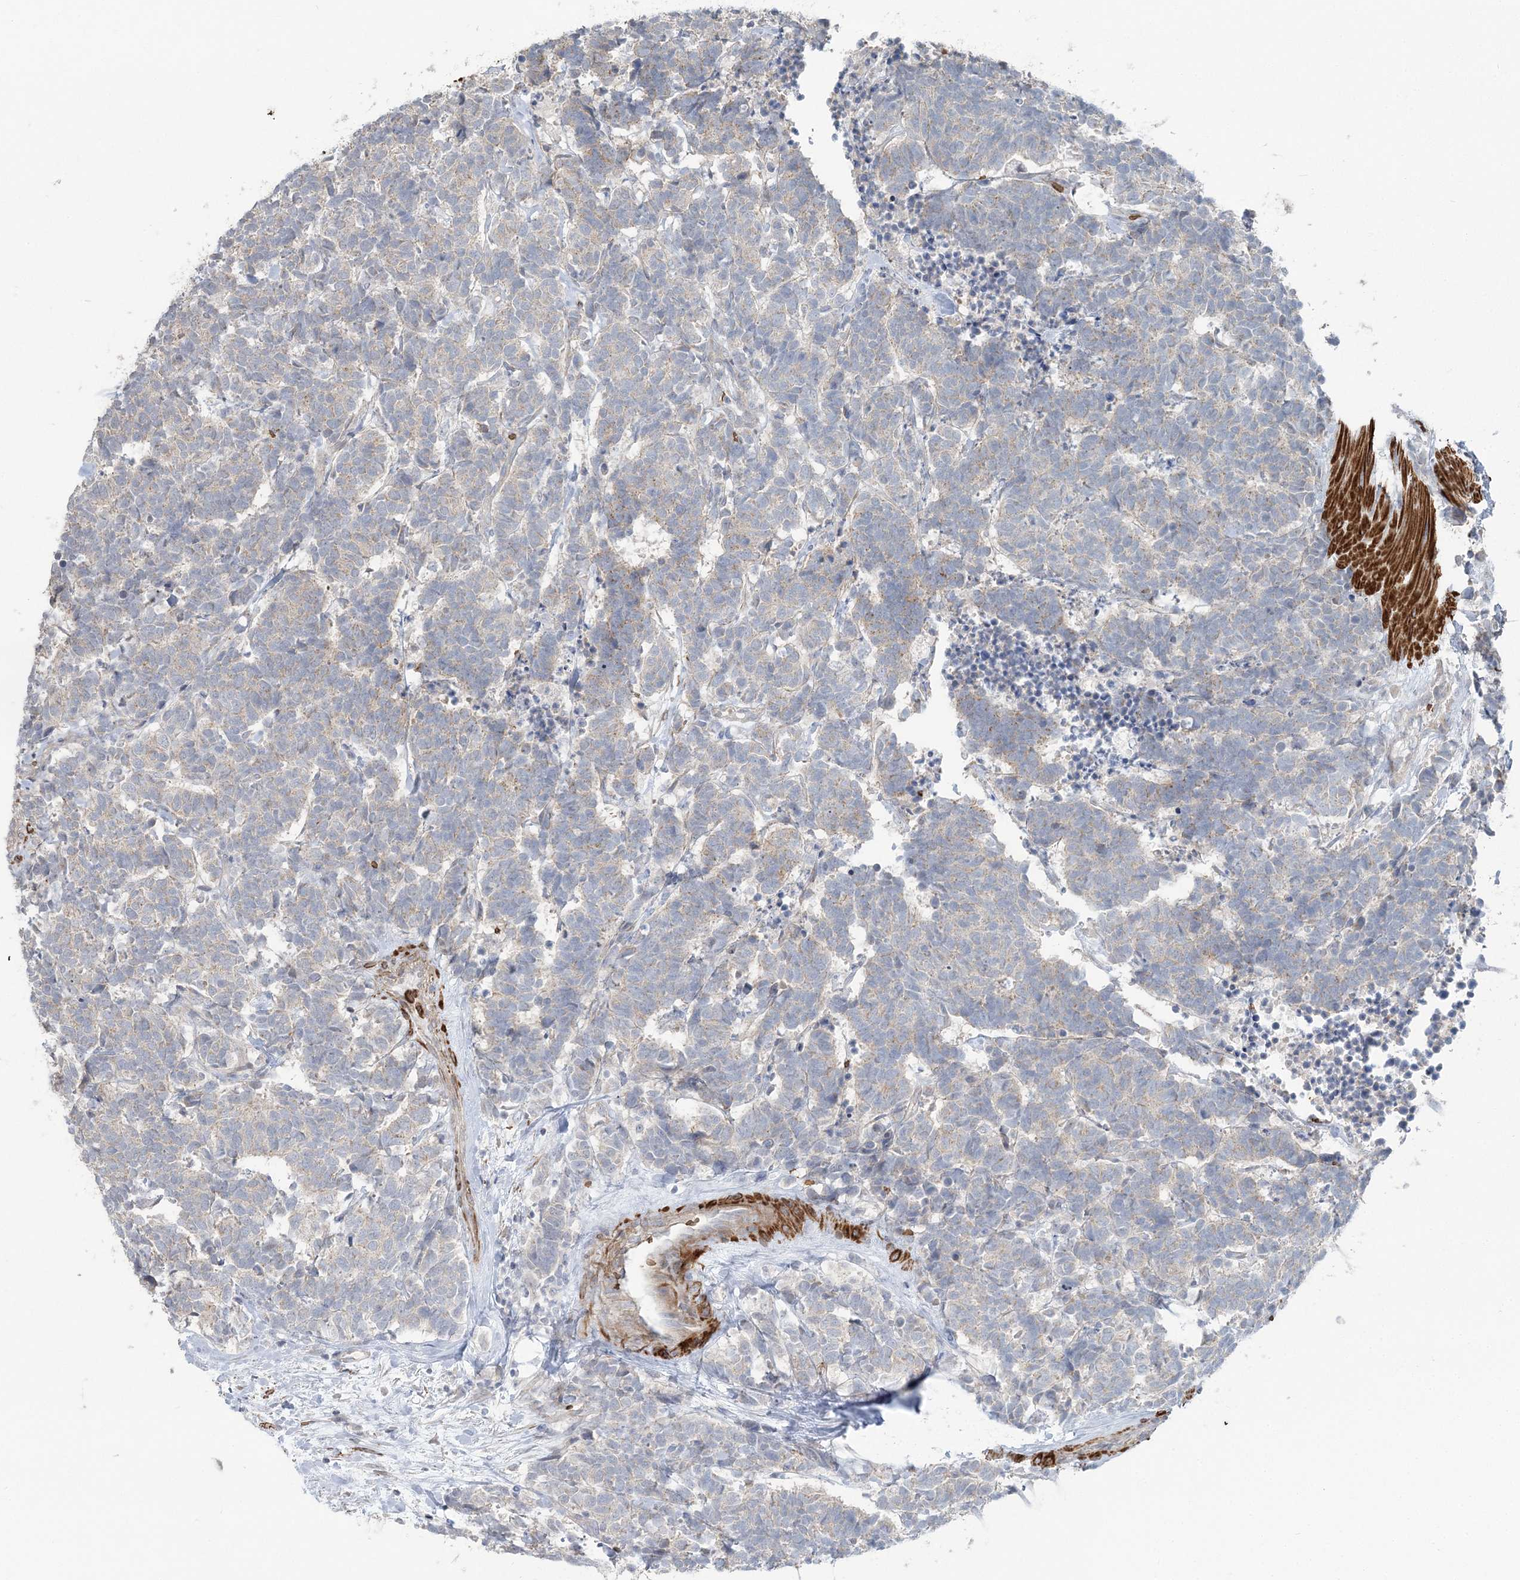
{"staining": {"intensity": "weak", "quantity": "<25%", "location": "cytoplasmic/membranous"}, "tissue": "carcinoid", "cell_type": "Tumor cells", "image_type": "cancer", "snomed": [{"axis": "morphology", "description": "Carcinoma, NOS"}, {"axis": "morphology", "description": "Carcinoid, malignant, NOS"}, {"axis": "topography", "description": "Urinary bladder"}], "caption": "Photomicrograph shows no protein expression in tumor cells of carcinoid tissue.", "gene": "SERINC1", "patient": {"sex": "male", "age": 57}}